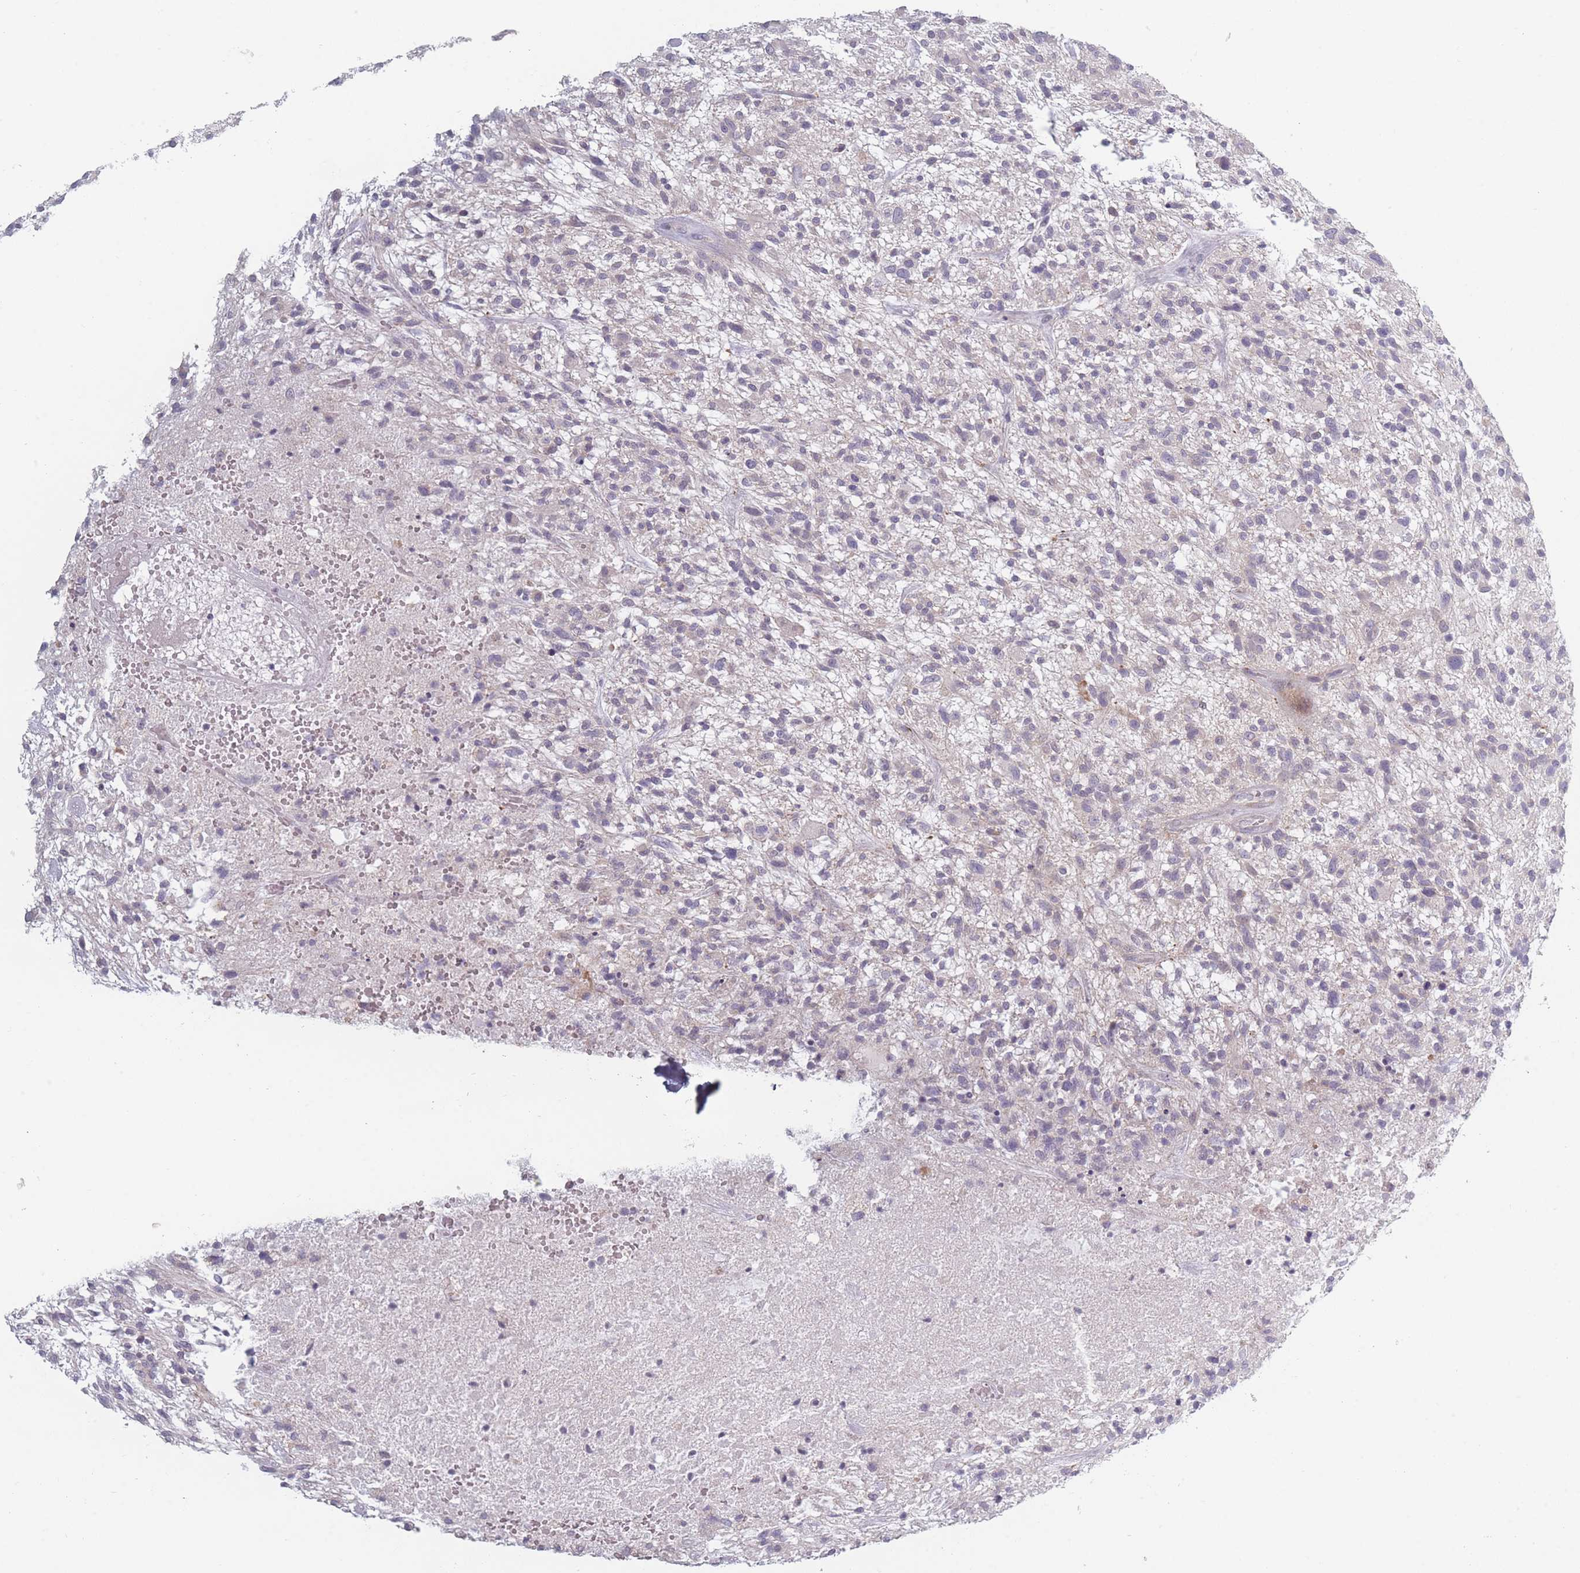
{"staining": {"intensity": "negative", "quantity": "none", "location": "none"}, "tissue": "glioma", "cell_type": "Tumor cells", "image_type": "cancer", "snomed": [{"axis": "morphology", "description": "Glioma, malignant, High grade"}, {"axis": "topography", "description": "Brain"}], "caption": "The image reveals no significant positivity in tumor cells of glioma.", "gene": "RASL10B", "patient": {"sex": "male", "age": 47}}